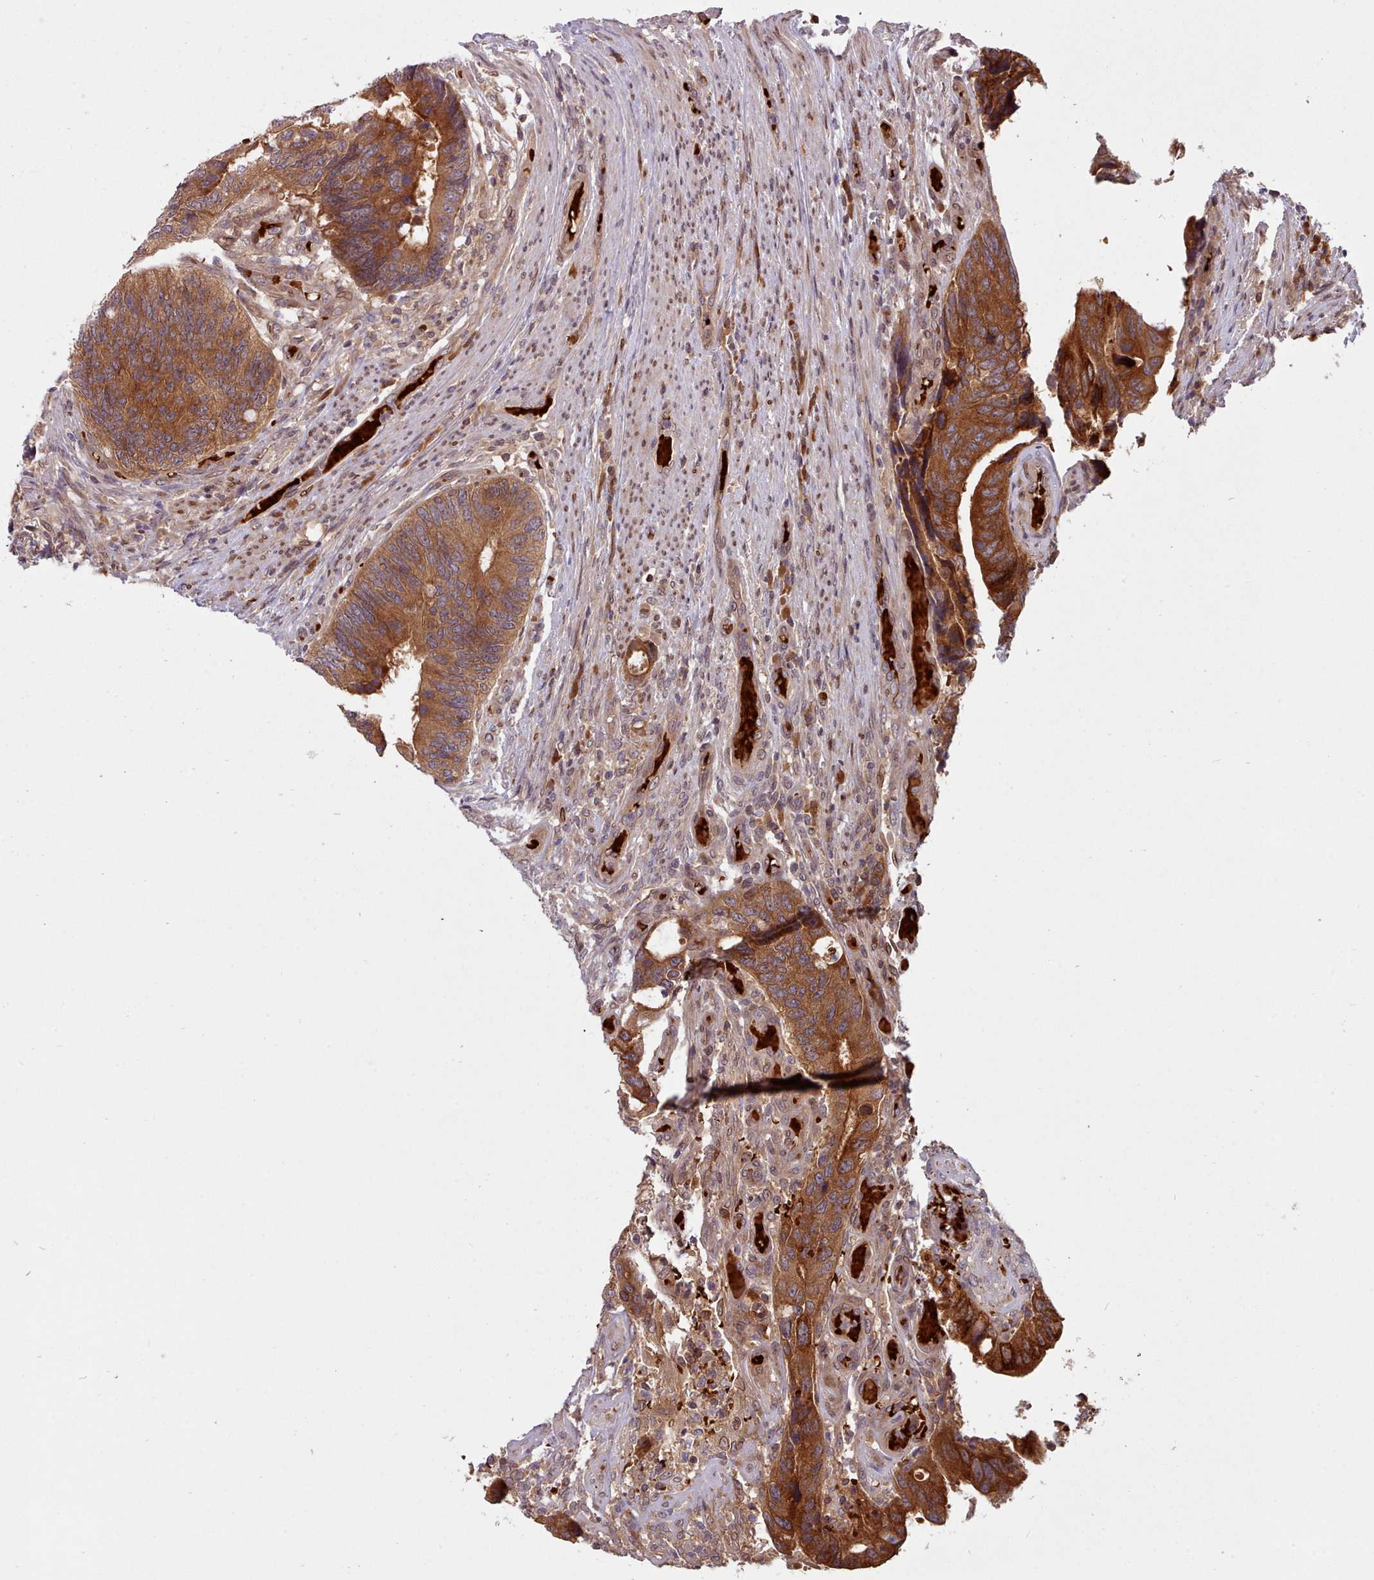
{"staining": {"intensity": "strong", "quantity": ">75%", "location": "cytoplasmic/membranous"}, "tissue": "colorectal cancer", "cell_type": "Tumor cells", "image_type": "cancer", "snomed": [{"axis": "morphology", "description": "Adenocarcinoma, NOS"}, {"axis": "topography", "description": "Colon"}], "caption": "An IHC image of tumor tissue is shown. Protein staining in brown shows strong cytoplasmic/membranous positivity in colorectal cancer (adenocarcinoma) within tumor cells.", "gene": "UBE2G1", "patient": {"sex": "male", "age": 87}}